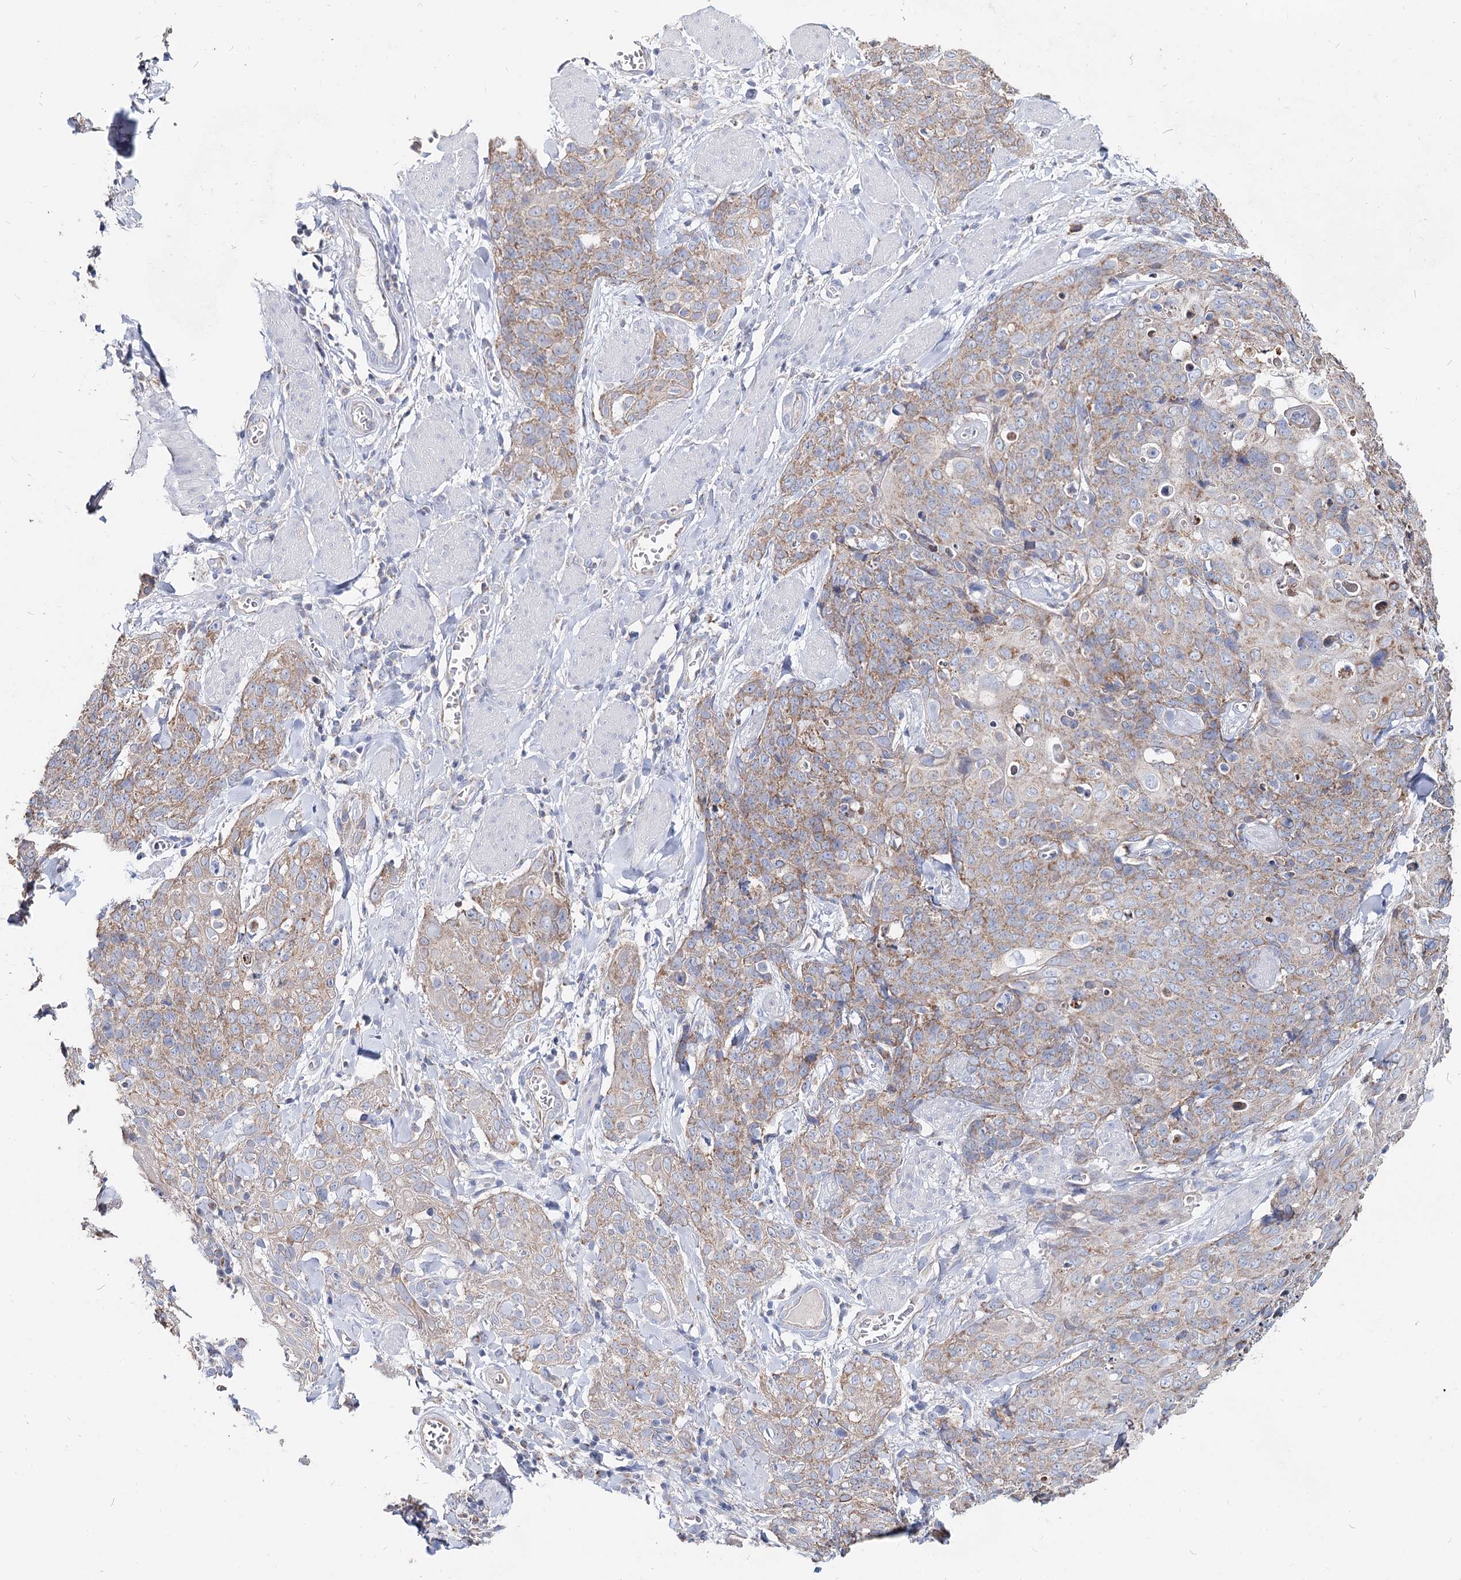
{"staining": {"intensity": "weak", "quantity": ">75%", "location": "cytoplasmic/membranous"}, "tissue": "skin cancer", "cell_type": "Tumor cells", "image_type": "cancer", "snomed": [{"axis": "morphology", "description": "Squamous cell carcinoma, NOS"}, {"axis": "topography", "description": "Skin"}, {"axis": "topography", "description": "Vulva"}], "caption": "Skin cancer tissue demonstrates weak cytoplasmic/membranous staining in approximately >75% of tumor cells", "gene": "MCCC2", "patient": {"sex": "female", "age": 85}}